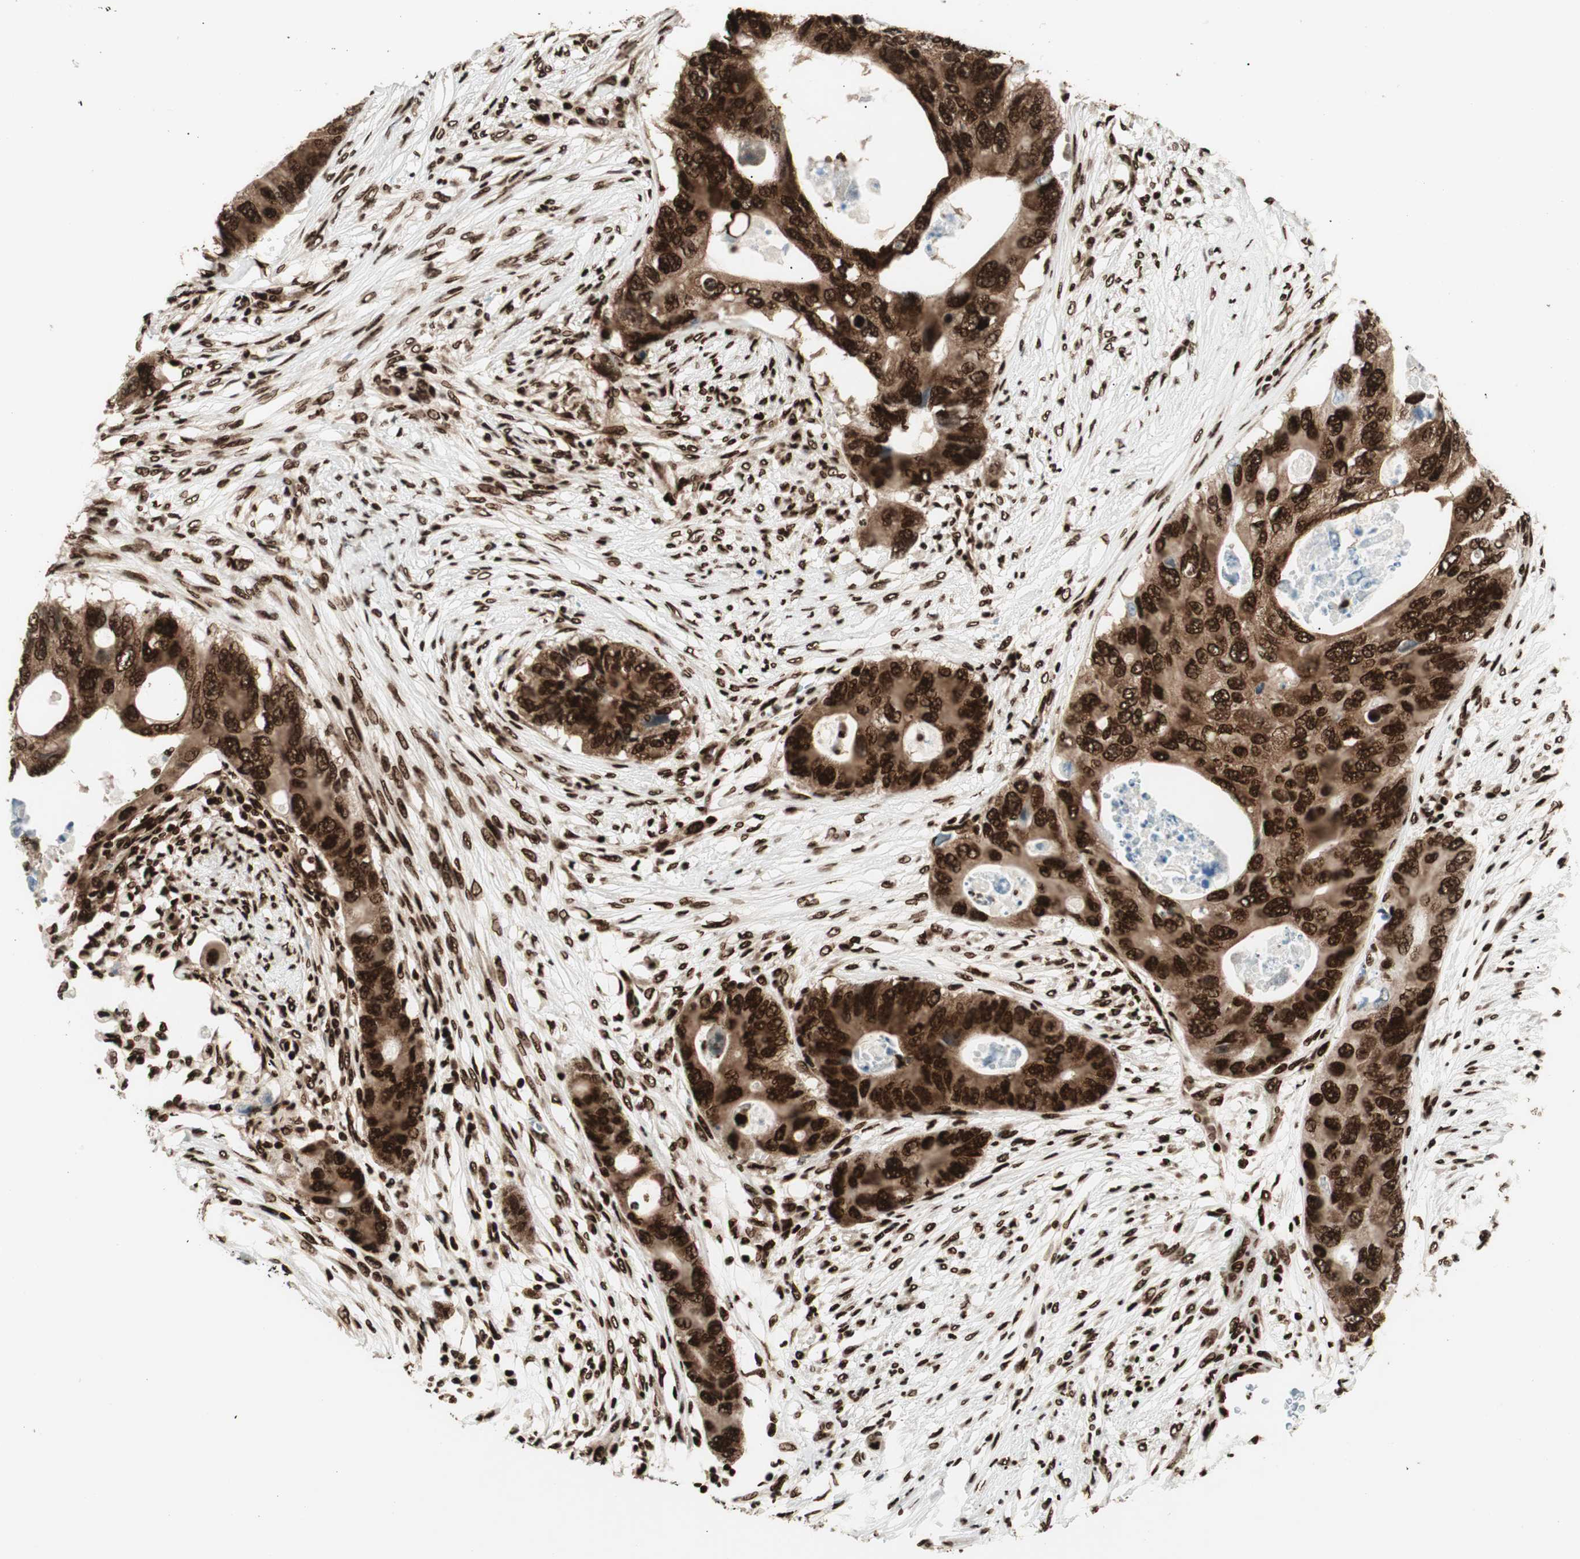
{"staining": {"intensity": "strong", "quantity": ">75%", "location": "nuclear"}, "tissue": "colorectal cancer", "cell_type": "Tumor cells", "image_type": "cancer", "snomed": [{"axis": "morphology", "description": "Adenocarcinoma, NOS"}, {"axis": "topography", "description": "Colon"}], "caption": "Colorectal cancer stained with immunohistochemistry reveals strong nuclear expression in about >75% of tumor cells.", "gene": "EWSR1", "patient": {"sex": "male", "age": 71}}